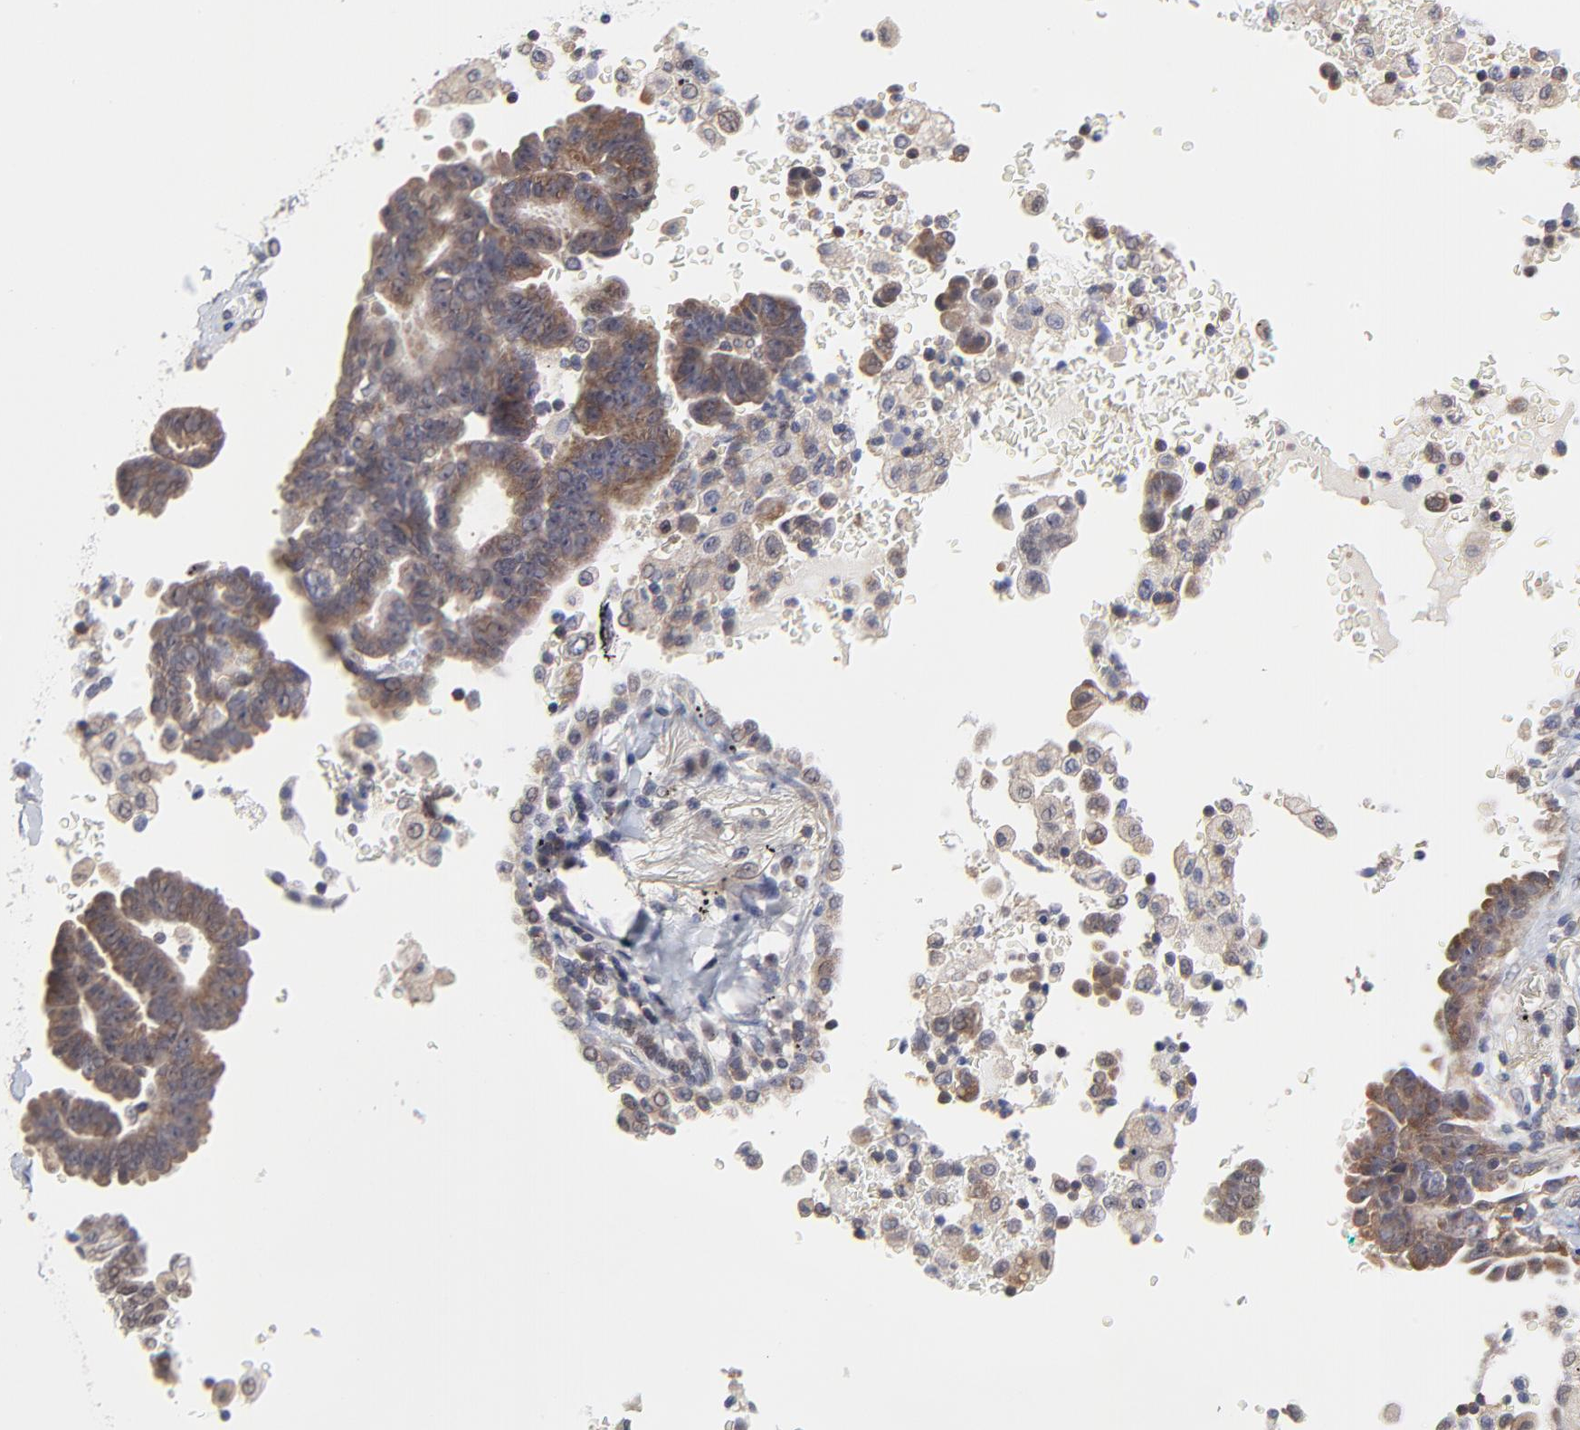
{"staining": {"intensity": "moderate", "quantity": ">75%", "location": "cytoplasmic/membranous"}, "tissue": "lung cancer", "cell_type": "Tumor cells", "image_type": "cancer", "snomed": [{"axis": "morphology", "description": "Adenocarcinoma, NOS"}, {"axis": "topography", "description": "Lung"}], "caption": "Protein expression analysis of human adenocarcinoma (lung) reveals moderate cytoplasmic/membranous positivity in about >75% of tumor cells. Using DAB (brown) and hematoxylin (blue) stains, captured at high magnification using brightfield microscopy.", "gene": "ZNF157", "patient": {"sex": "female", "age": 64}}